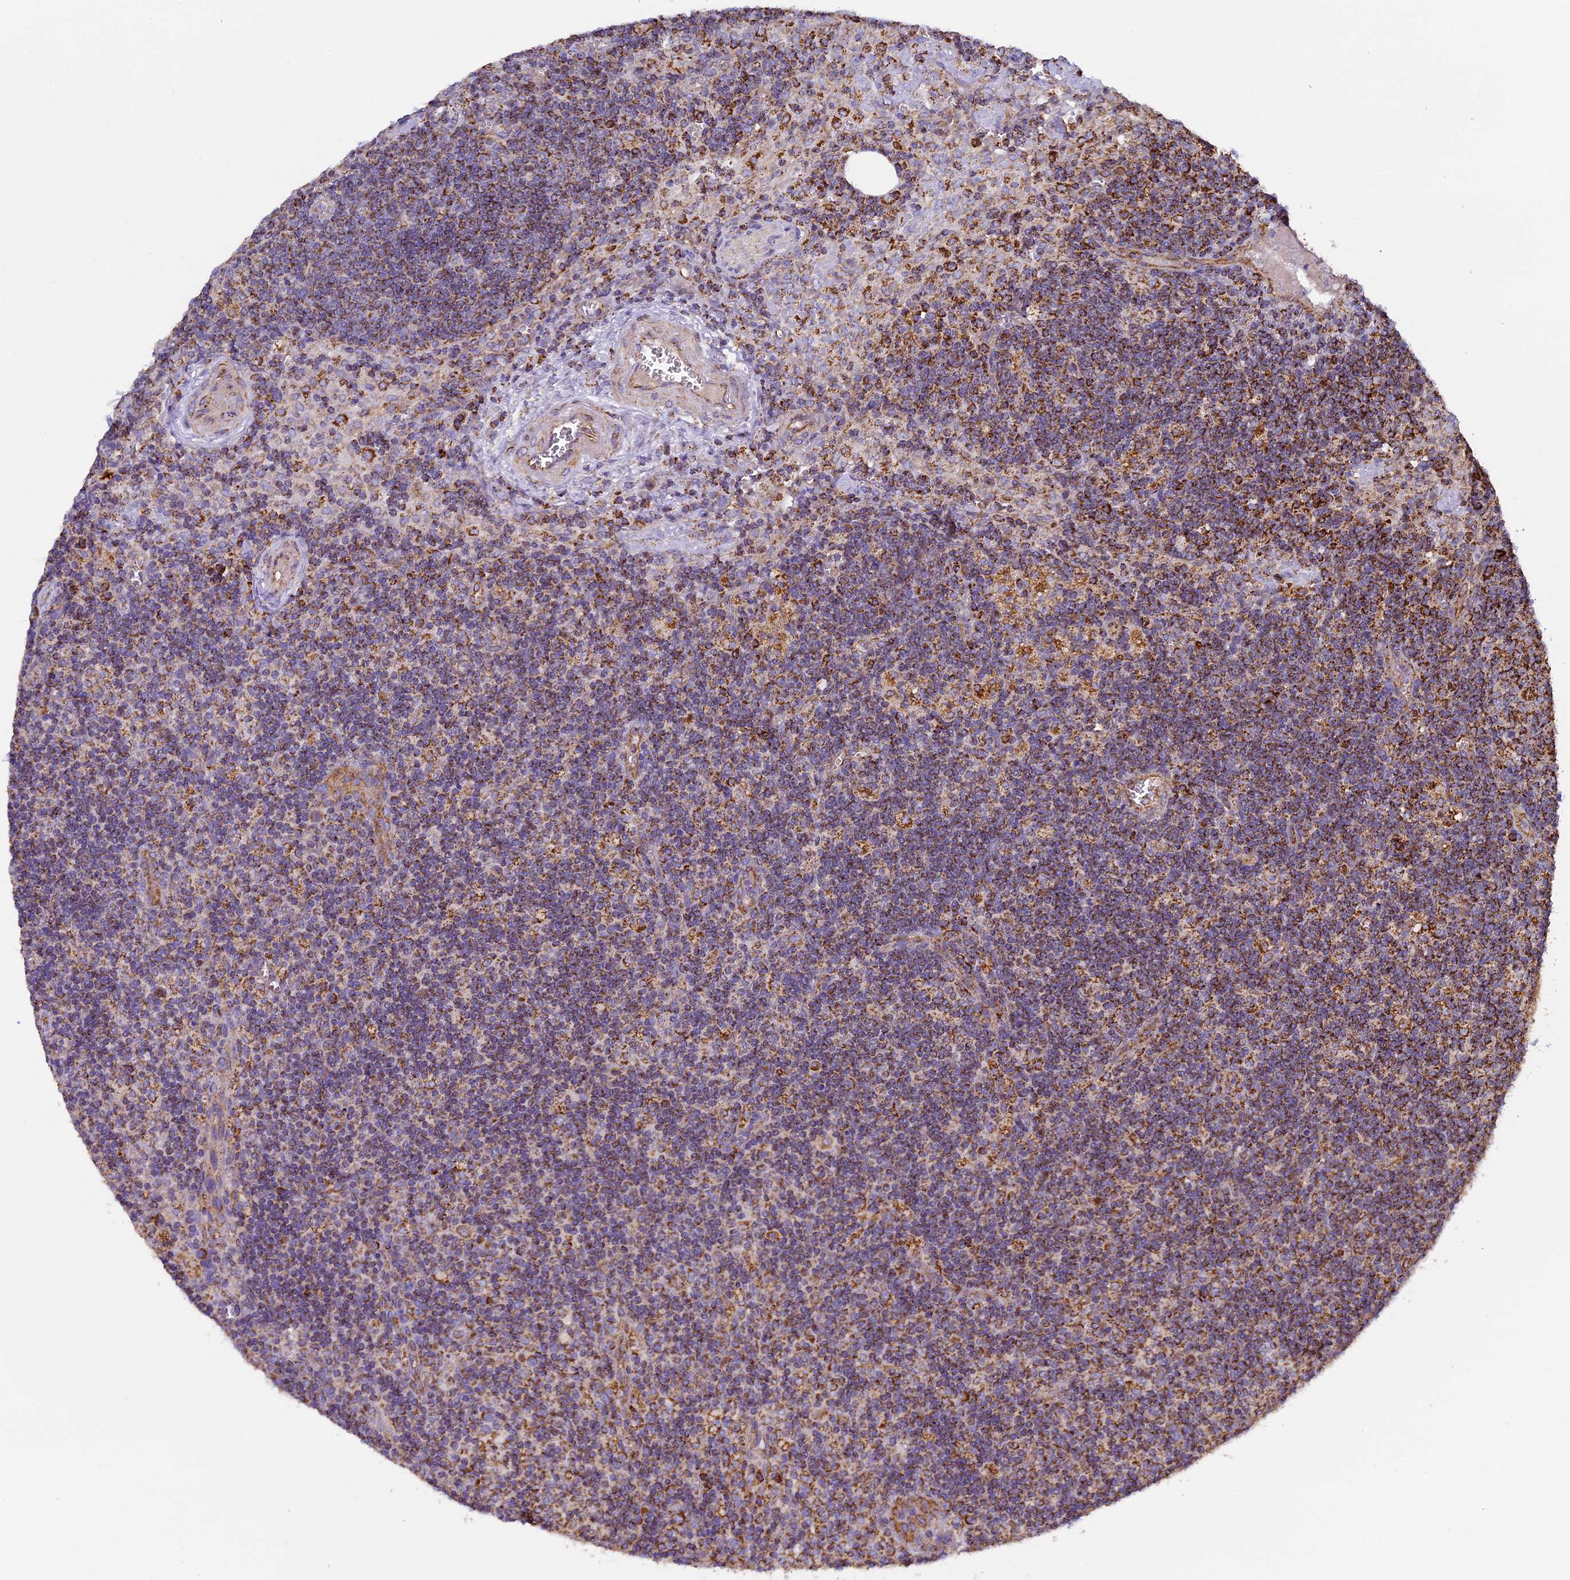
{"staining": {"intensity": "moderate", "quantity": ">75%", "location": "cytoplasmic/membranous"}, "tissue": "lymph node", "cell_type": "Germinal center cells", "image_type": "normal", "snomed": [{"axis": "morphology", "description": "Normal tissue, NOS"}, {"axis": "topography", "description": "Lymph node"}], "caption": "The image reveals immunohistochemical staining of normal lymph node. There is moderate cytoplasmic/membranous staining is appreciated in about >75% of germinal center cells. Nuclei are stained in blue.", "gene": "STK17A", "patient": {"sex": "male", "age": 58}}